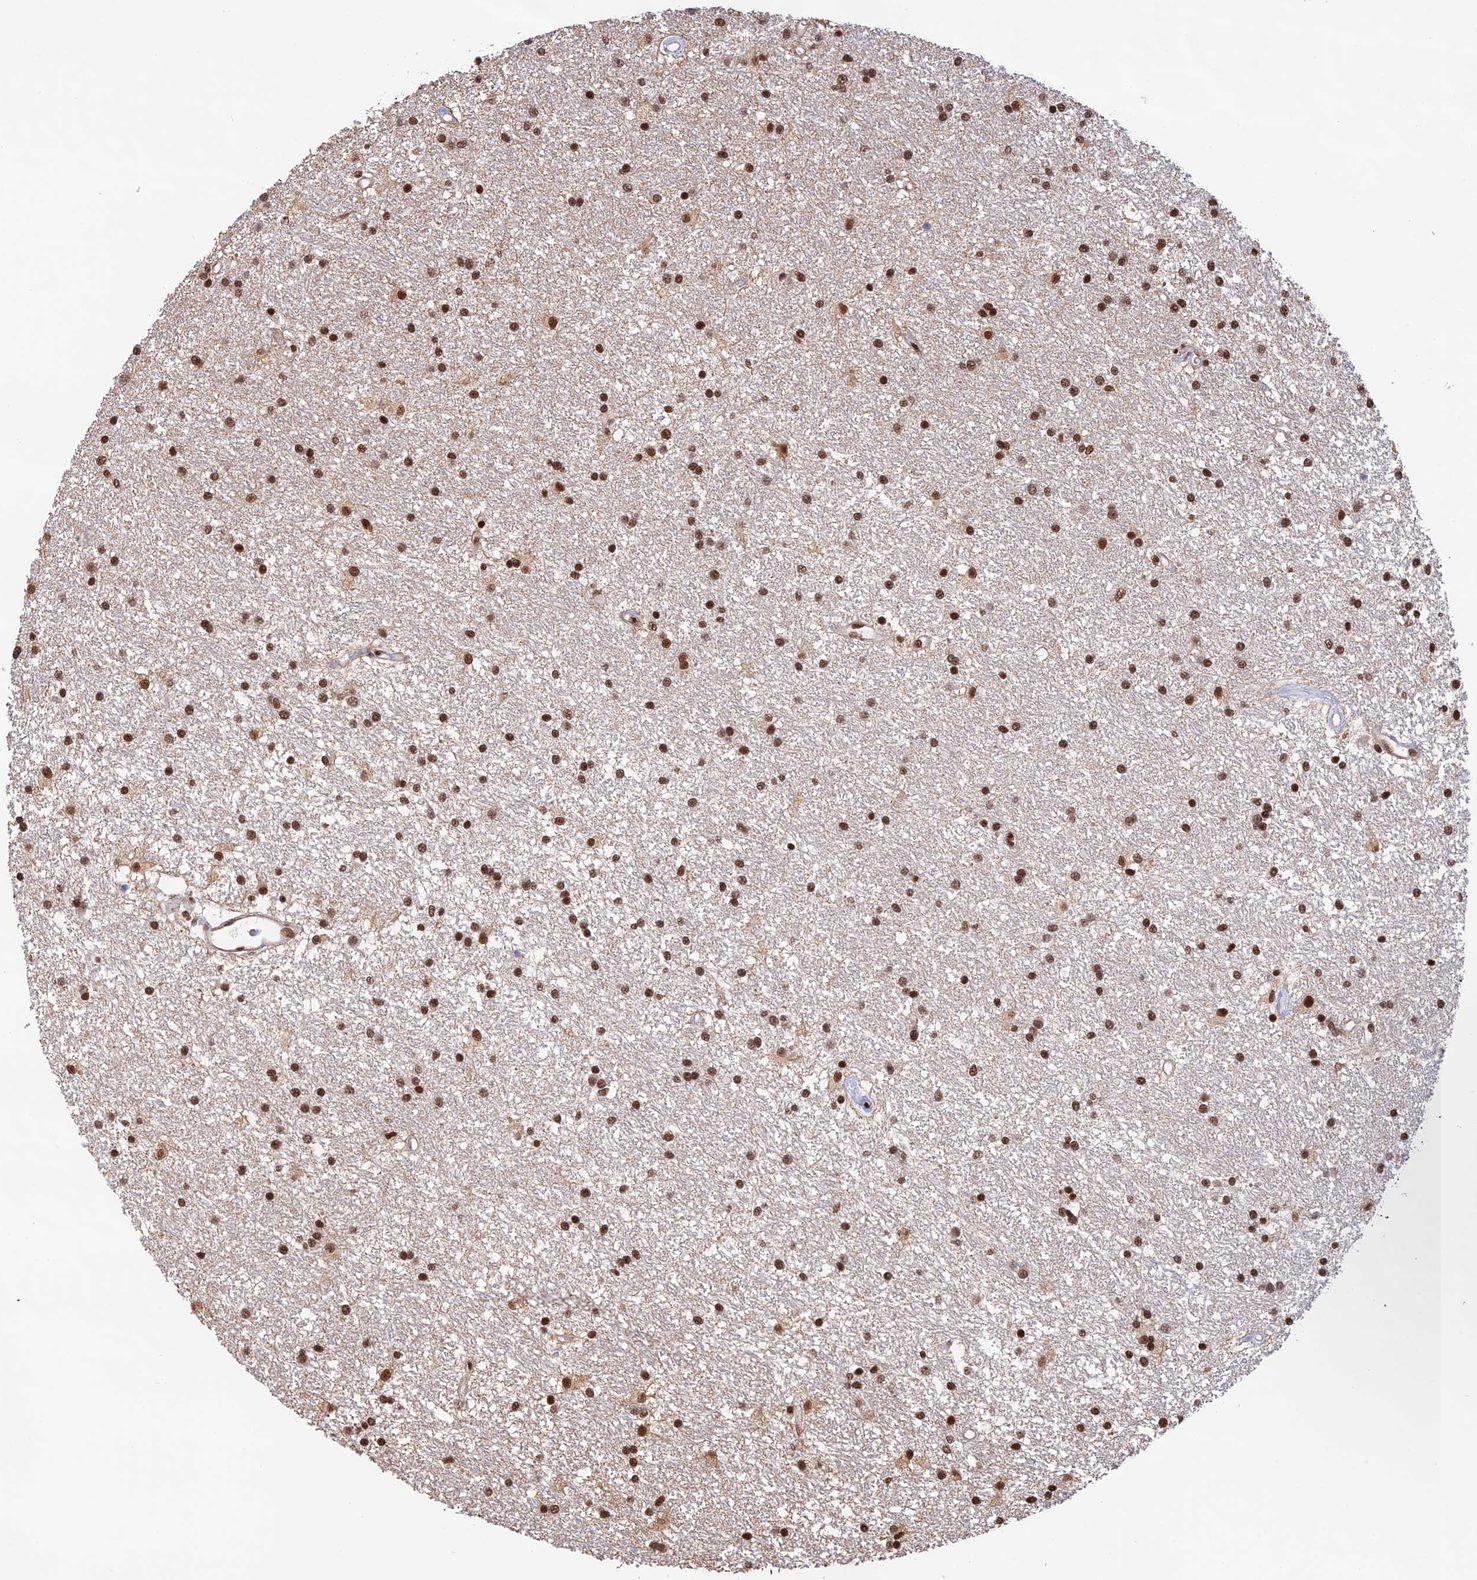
{"staining": {"intensity": "strong", "quantity": ">75%", "location": "nuclear"}, "tissue": "glioma", "cell_type": "Tumor cells", "image_type": "cancer", "snomed": [{"axis": "morphology", "description": "Glioma, malignant, High grade"}, {"axis": "topography", "description": "Brain"}], "caption": "Protein expression analysis of high-grade glioma (malignant) displays strong nuclear staining in approximately >75% of tumor cells.", "gene": "THAP11", "patient": {"sex": "male", "age": 77}}